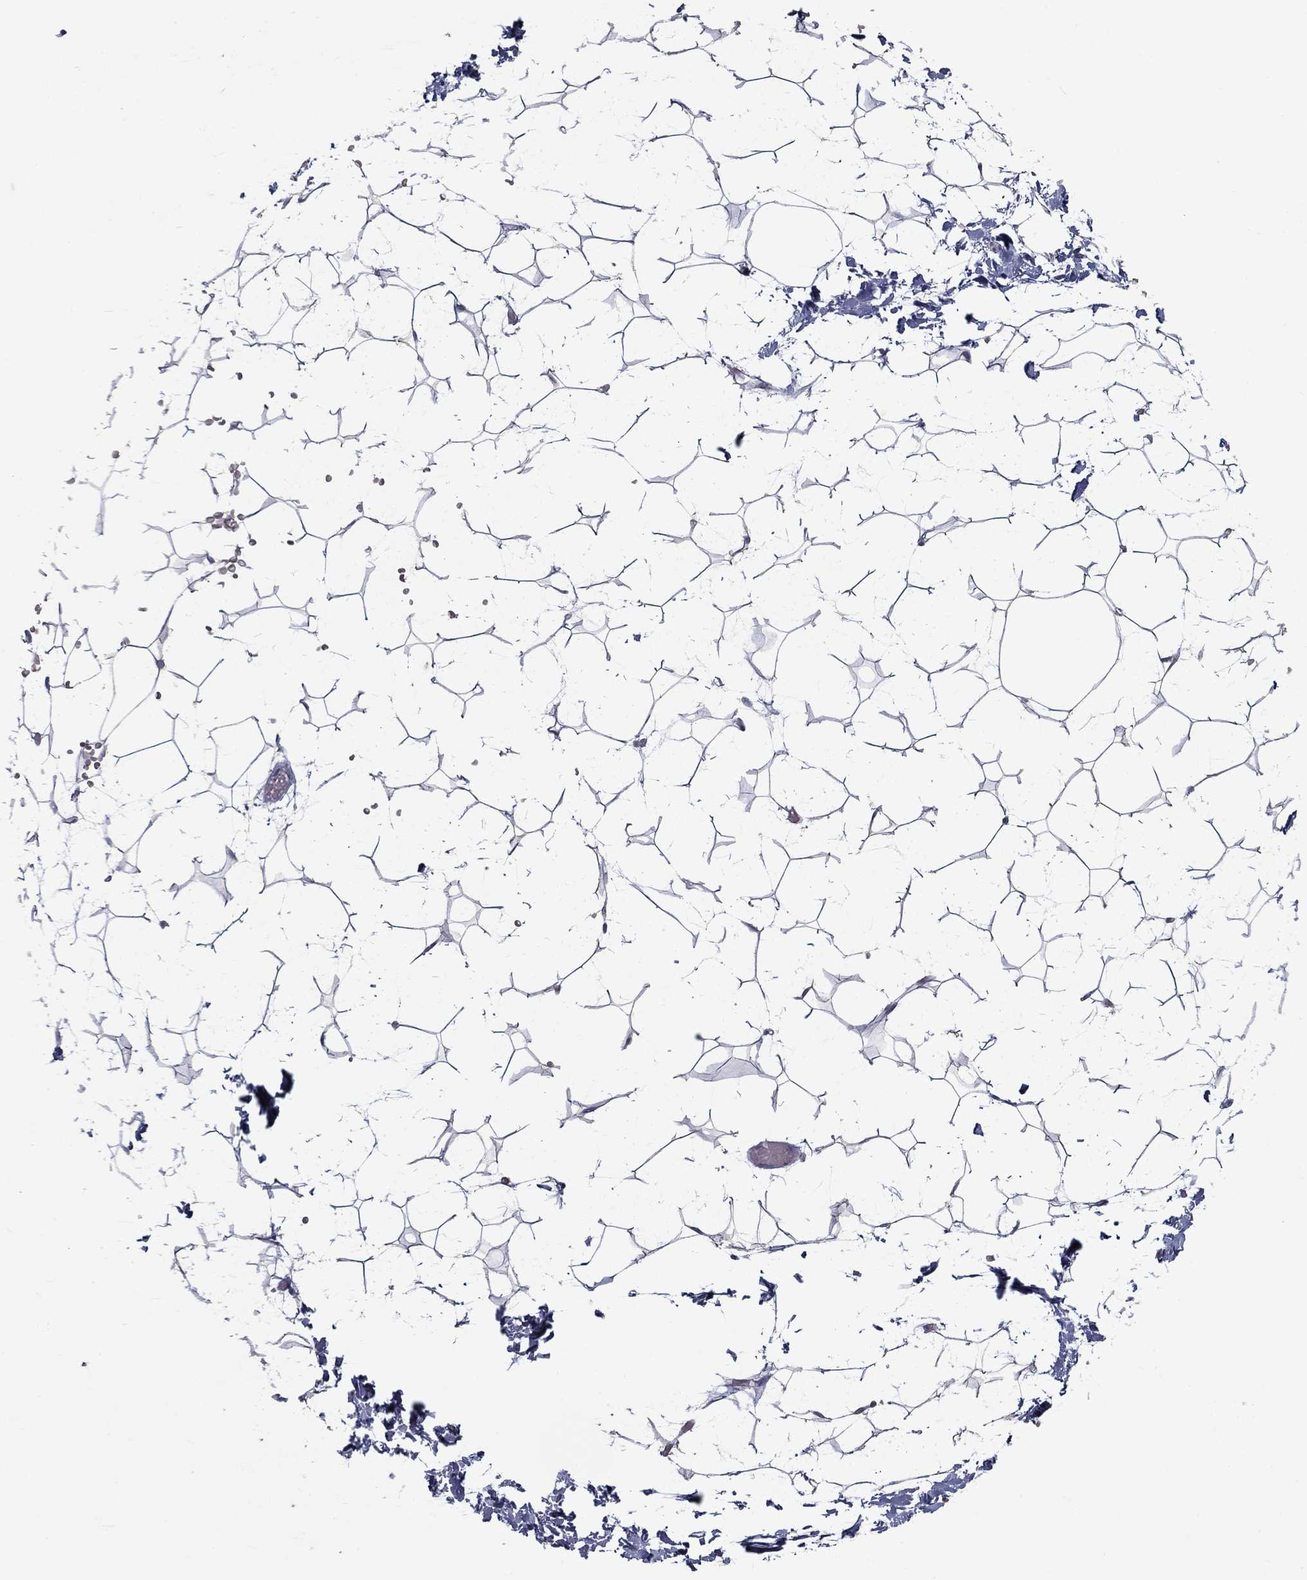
{"staining": {"intensity": "negative", "quantity": "none", "location": "none"}, "tissue": "adipose tissue", "cell_type": "Adipocytes", "image_type": "normal", "snomed": [{"axis": "morphology", "description": "Normal tissue, NOS"}, {"axis": "topography", "description": "Skin"}, {"axis": "topography", "description": "Peripheral nerve tissue"}], "caption": "Immunohistochemistry (IHC) image of unremarkable adipose tissue: human adipose tissue stained with DAB (3,3'-diaminobenzidine) shows no significant protein expression in adipocytes. (IHC, brightfield microscopy, high magnification).", "gene": "POMC", "patient": {"sex": "female", "age": 56}}